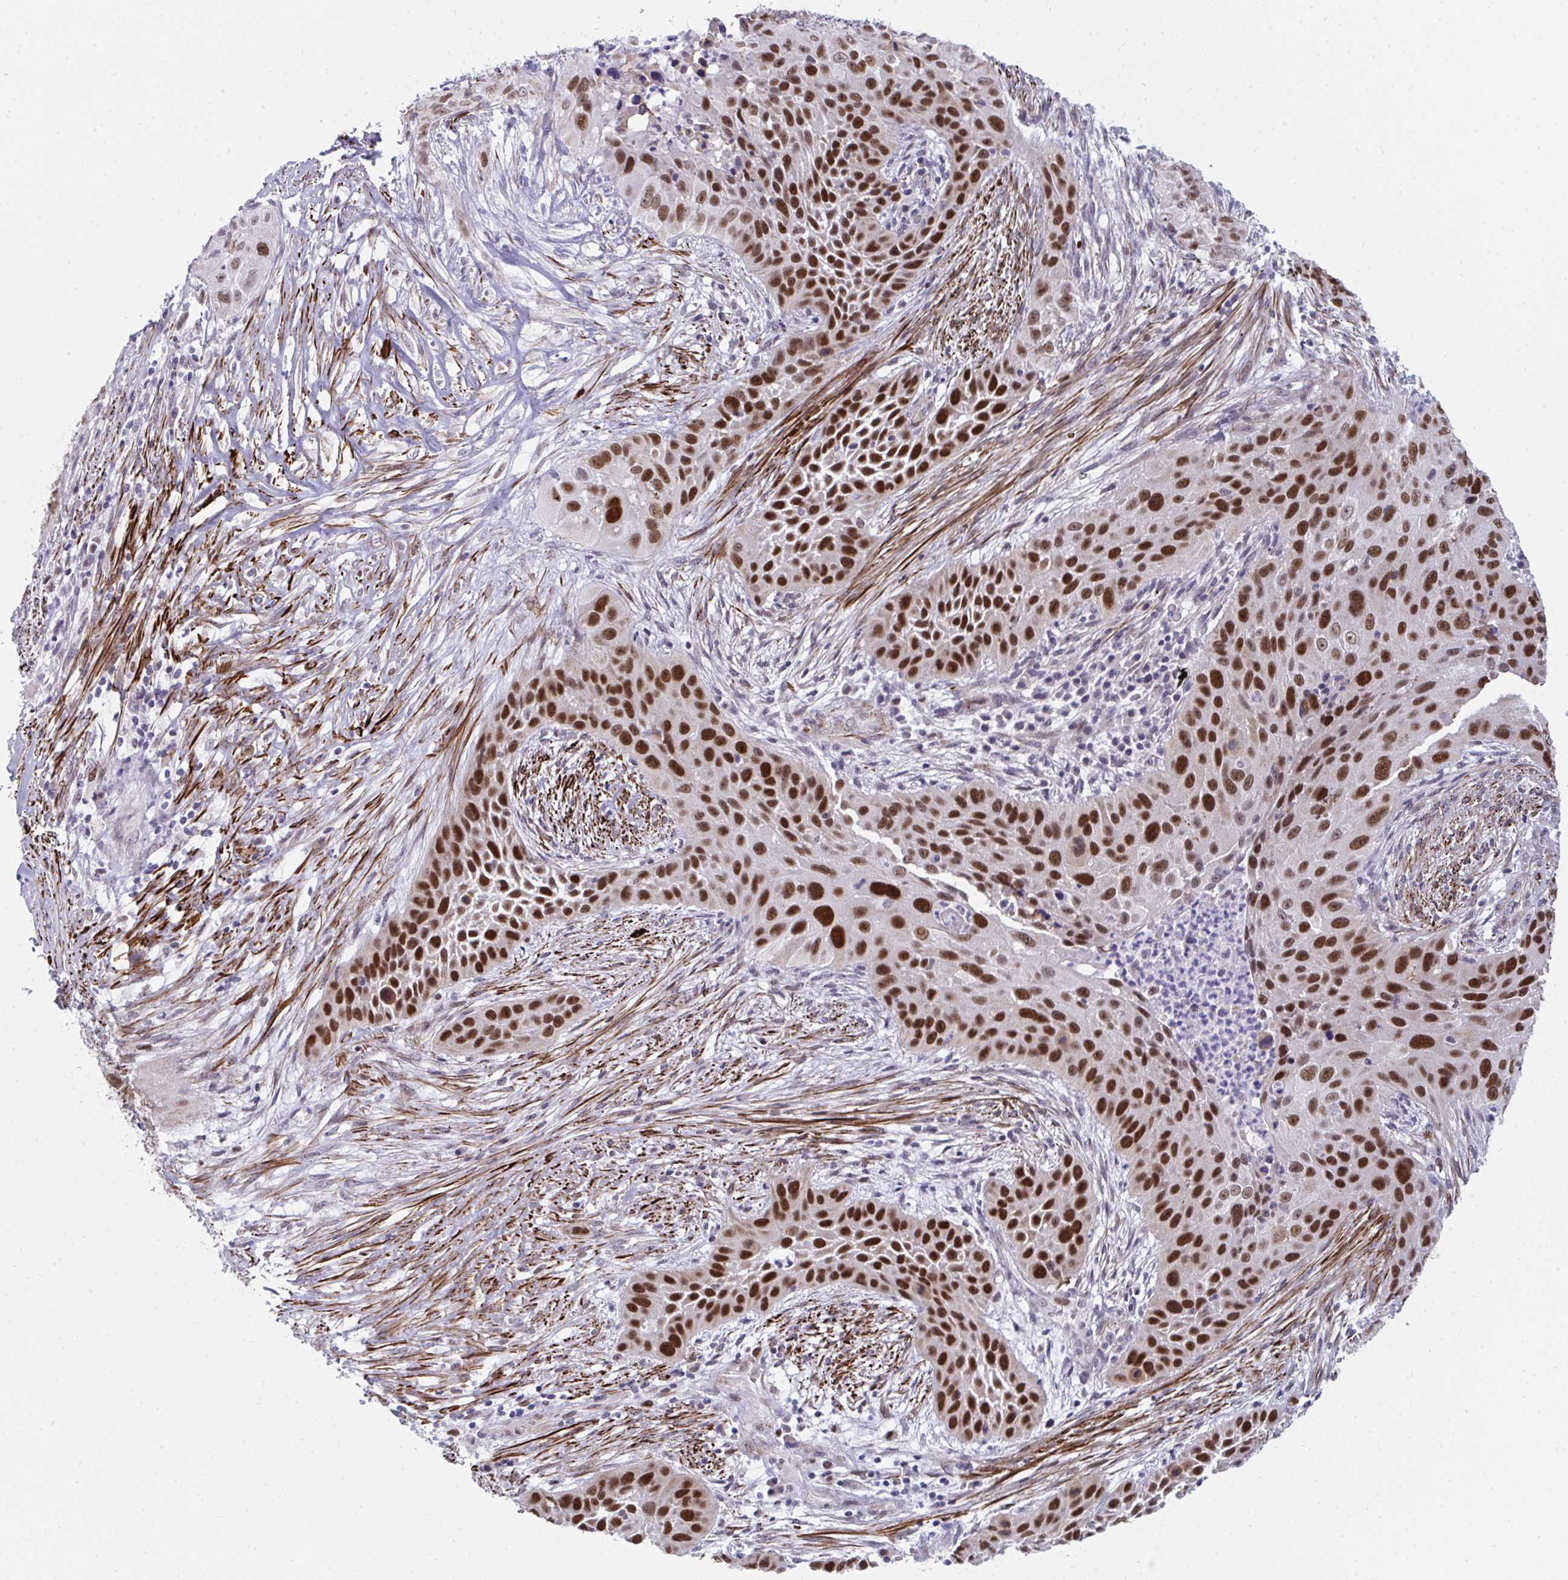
{"staining": {"intensity": "moderate", "quantity": ">75%", "location": "nuclear"}, "tissue": "lung cancer", "cell_type": "Tumor cells", "image_type": "cancer", "snomed": [{"axis": "morphology", "description": "Squamous cell carcinoma, NOS"}, {"axis": "topography", "description": "Lung"}], "caption": "The micrograph reveals a brown stain indicating the presence of a protein in the nuclear of tumor cells in squamous cell carcinoma (lung).", "gene": "GINS2", "patient": {"sex": "male", "age": 63}}